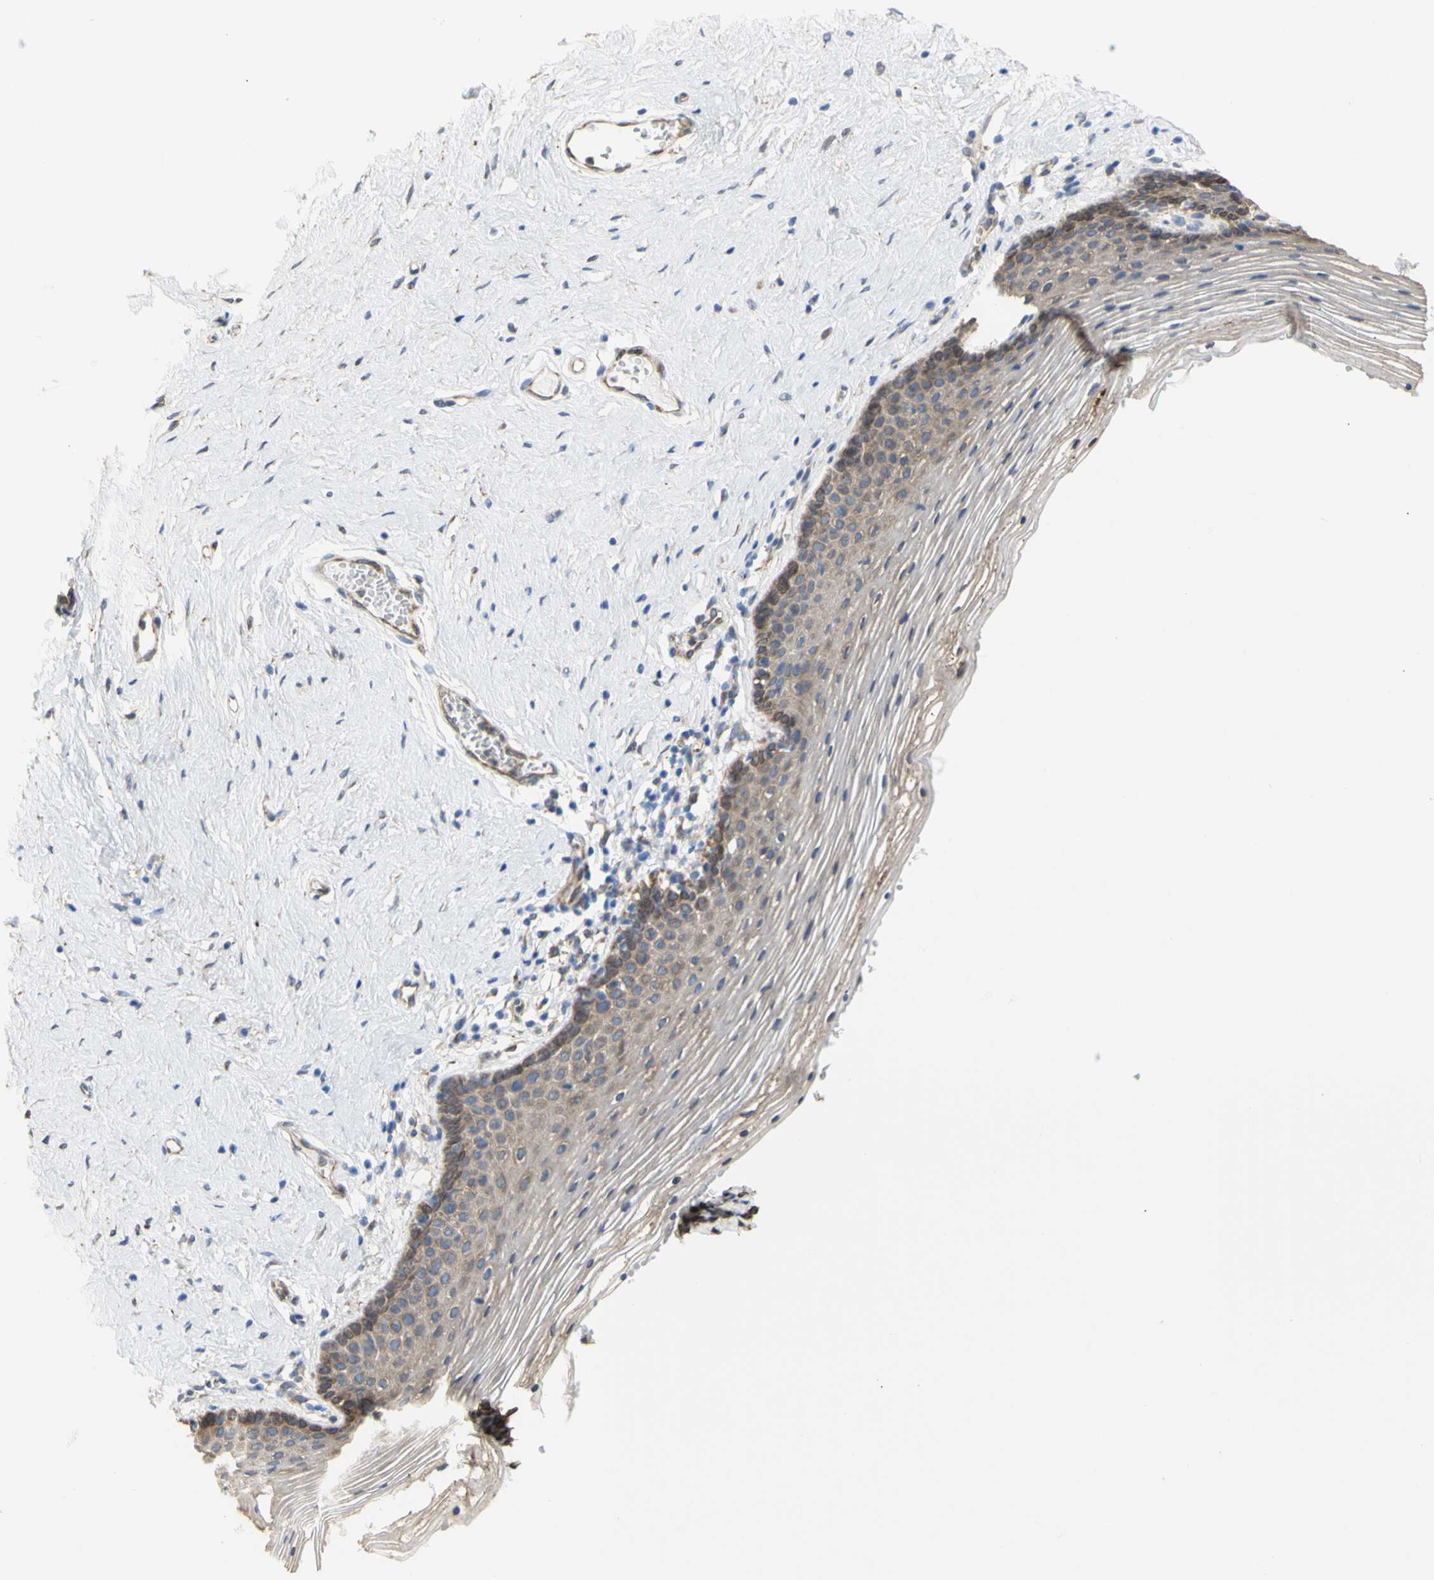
{"staining": {"intensity": "moderate", "quantity": "25%-75%", "location": "cytoplasmic/membranous,nuclear"}, "tissue": "vagina", "cell_type": "Squamous epithelial cells", "image_type": "normal", "snomed": [{"axis": "morphology", "description": "Normal tissue, NOS"}, {"axis": "topography", "description": "Vagina"}], "caption": "Vagina was stained to show a protein in brown. There is medium levels of moderate cytoplasmic/membranous,nuclear positivity in approximately 25%-75% of squamous epithelial cells. (brown staining indicates protein expression, while blue staining denotes nuclei).", "gene": "ERLIN1", "patient": {"sex": "female", "age": 32}}